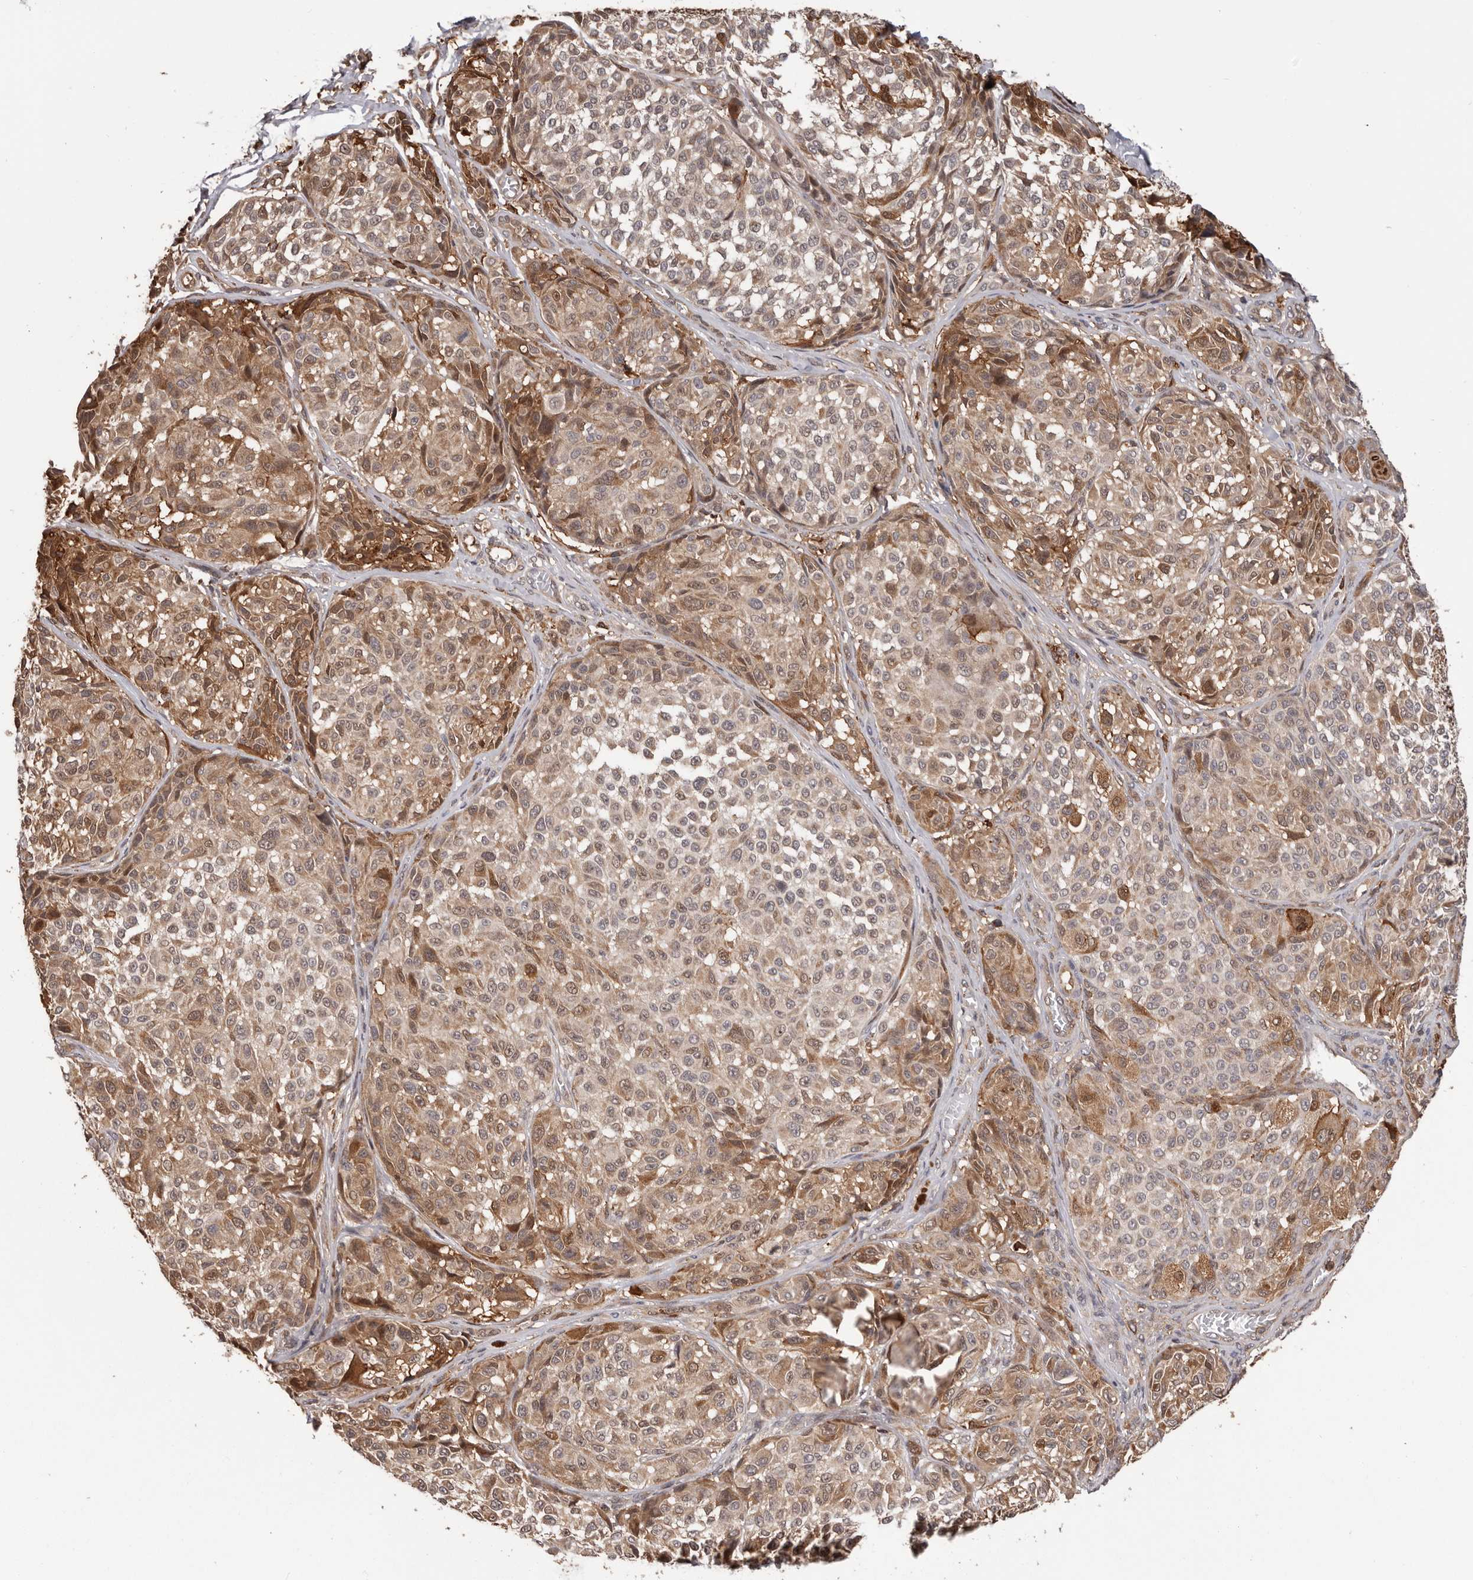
{"staining": {"intensity": "moderate", "quantity": ">75%", "location": "cytoplasmic/membranous"}, "tissue": "melanoma", "cell_type": "Tumor cells", "image_type": "cancer", "snomed": [{"axis": "morphology", "description": "Malignant melanoma, NOS"}, {"axis": "topography", "description": "Skin"}], "caption": "Immunohistochemistry histopathology image of neoplastic tissue: human malignant melanoma stained using immunohistochemistry (IHC) reveals medium levels of moderate protein expression localized specifically in the cytoplasmic/membranous of tumor cells, appearing as a cytoplasmic/membranous brown color.", "gene": "PRR12", "patient": {"sex": "male", "age": 83}}